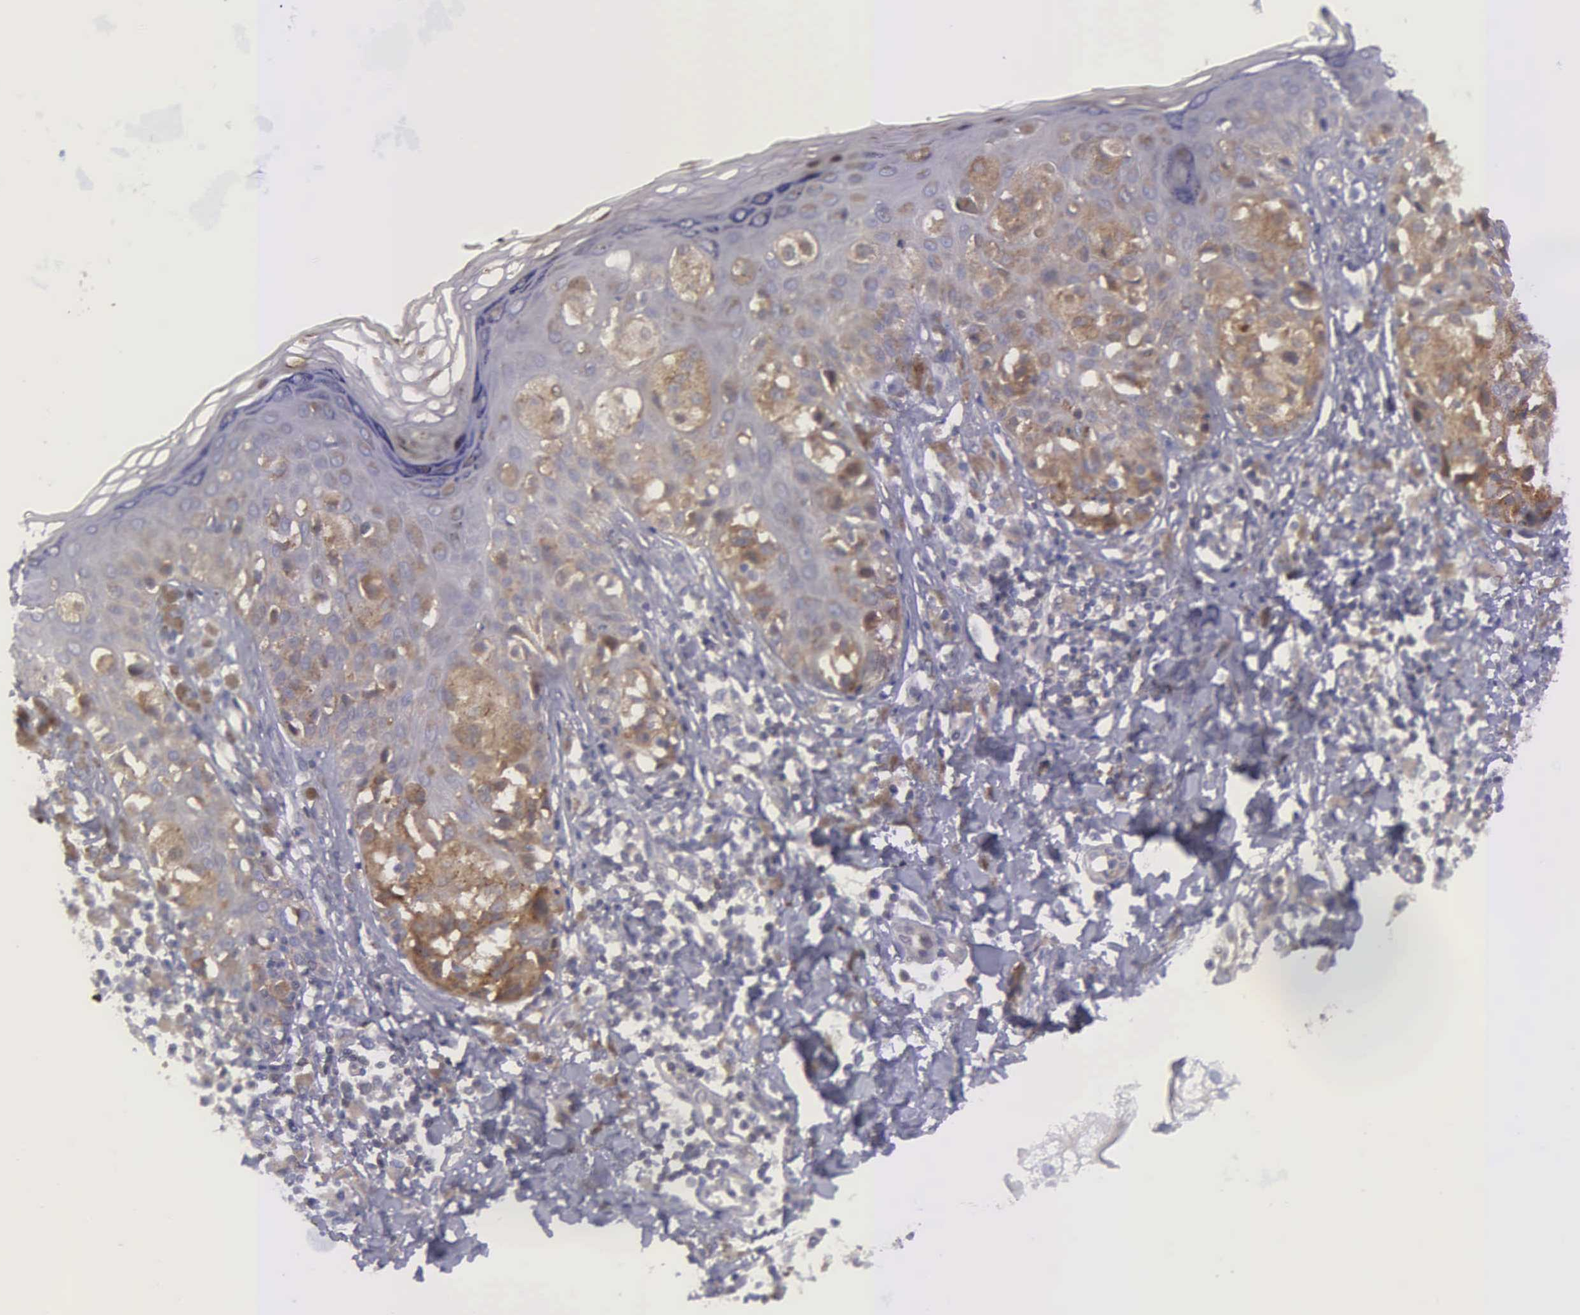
{"staining": {"intensity": "weak", "quantity": ">75%", "location": "cytoplasmic/membranous"}, "tissue": "melanoma", "cell_type": "Tumor cells", "image_type": "cancer", "snomed": [{"axis": "morphology", "description": "Malignant melanoma, NOS"}, {"axis": "topography", "description": "Skin"}], "caption": "Protein staining exhibits weak cytoplasmic/membranous expression in about >75% of tumor cells in malignant melanoma. (DAB (3,3'-diaminobenzidine) IHC with brightfield microscopy, high magnification).", "gene": "MICAL3", "patient": {"sex": "female", "age": 55}}